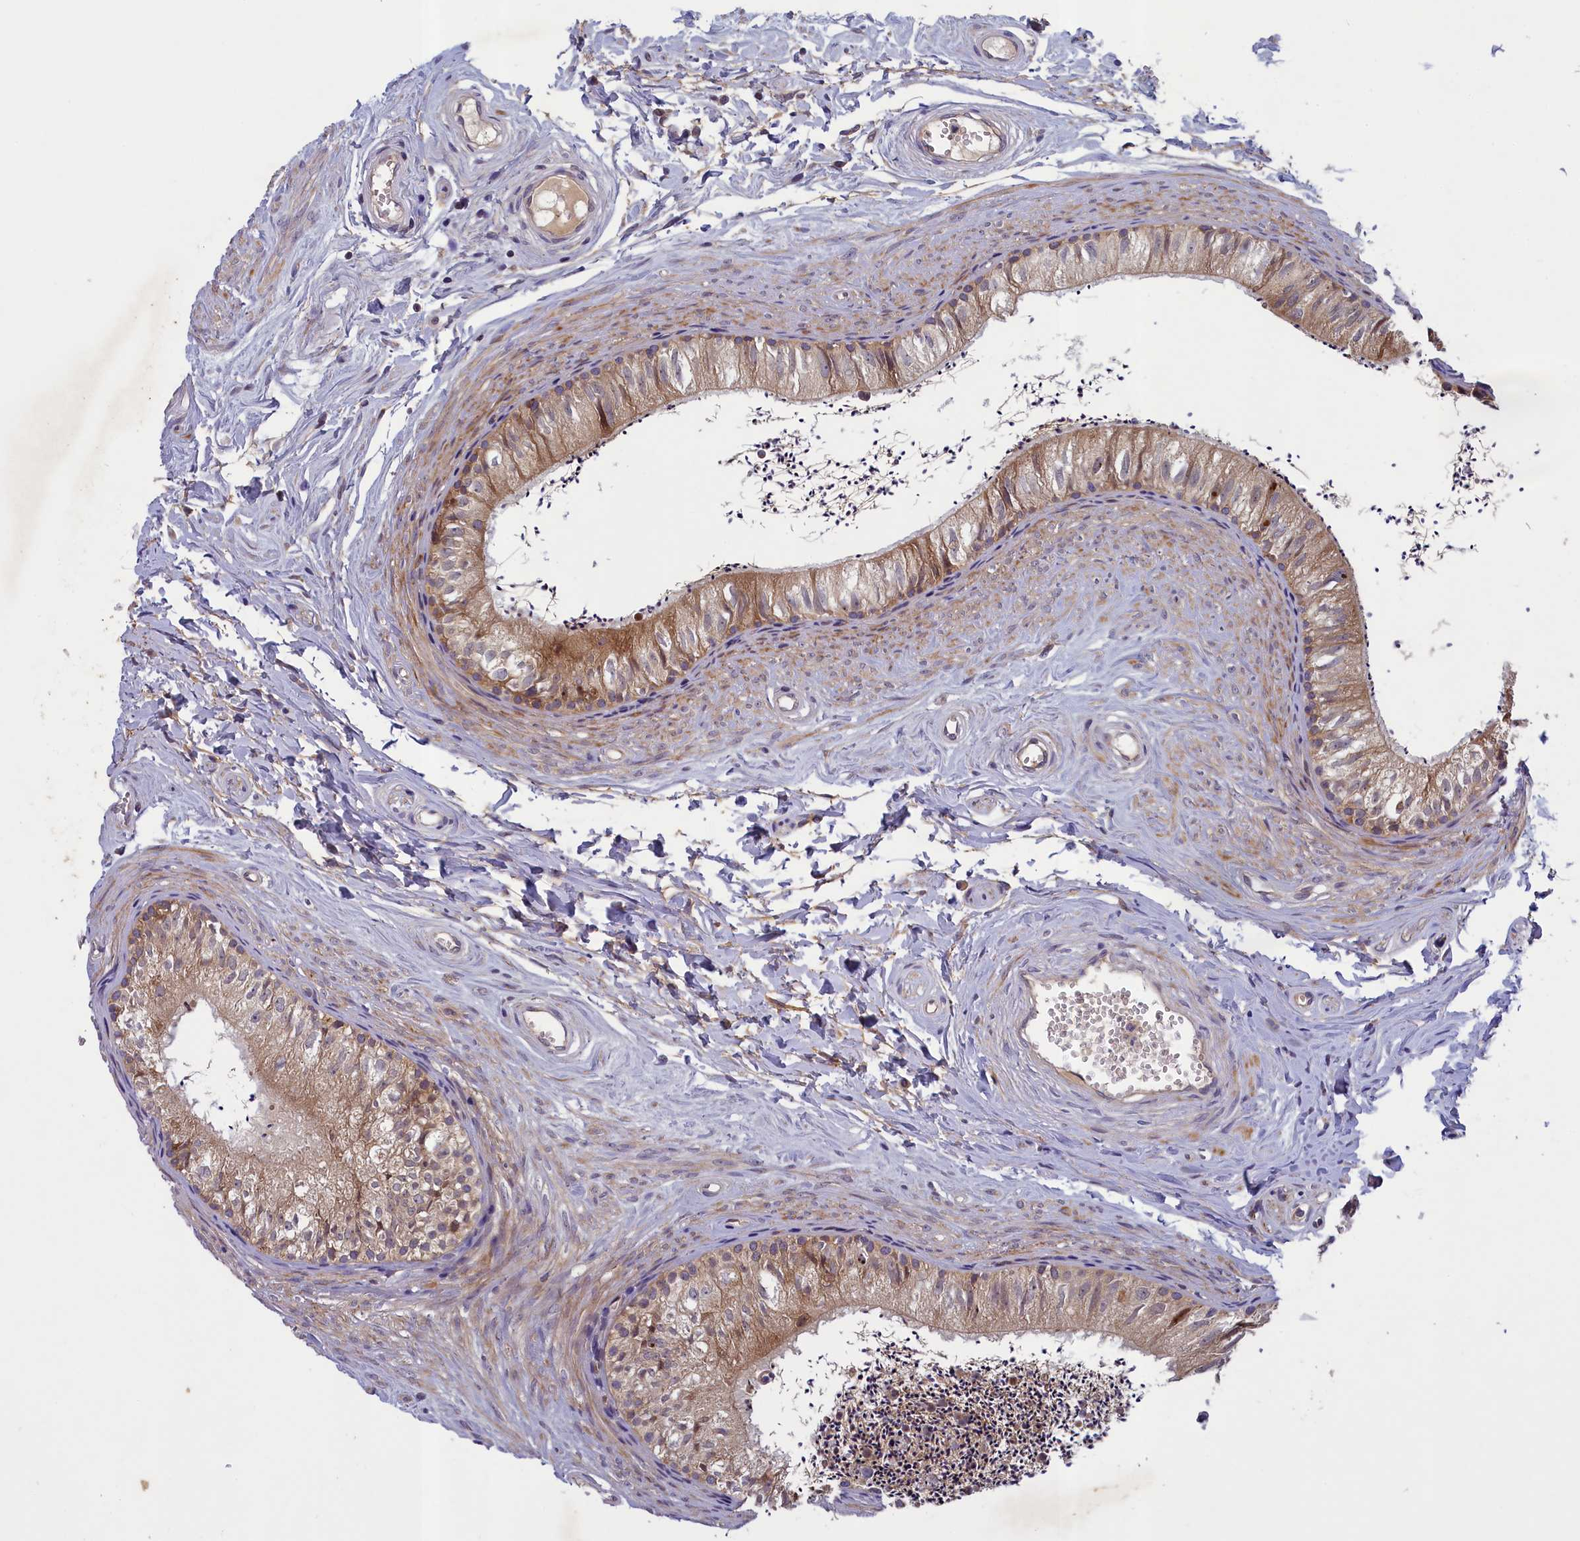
{"staining": {"intensity": "moderate", "quantity": ">75%", "location": "cytoplasmic/membranous"}, "tissue": "epididymis", "cell_type": "Glandular cells", "image_type": "normal", "snomed": [{"axis": "morphology", "description": "Normal tissue, NOS"}, {"axis": "topography", "description": "Epididymis"}], "caption": "Immunohistochemistry staining of benign epididymis, which reveals medium levels of moderate cytoplasmic/membranous positivity in about >75% of glandular cells indicating moderate cytoplasmic/membranous protein staining. The staining was performed using DAB (brown) for protein detection and nuclei were counterstained in hematoxylin (blue).", "gene": "NUBP1", "patient": {"sex": "male", "age": 56}}